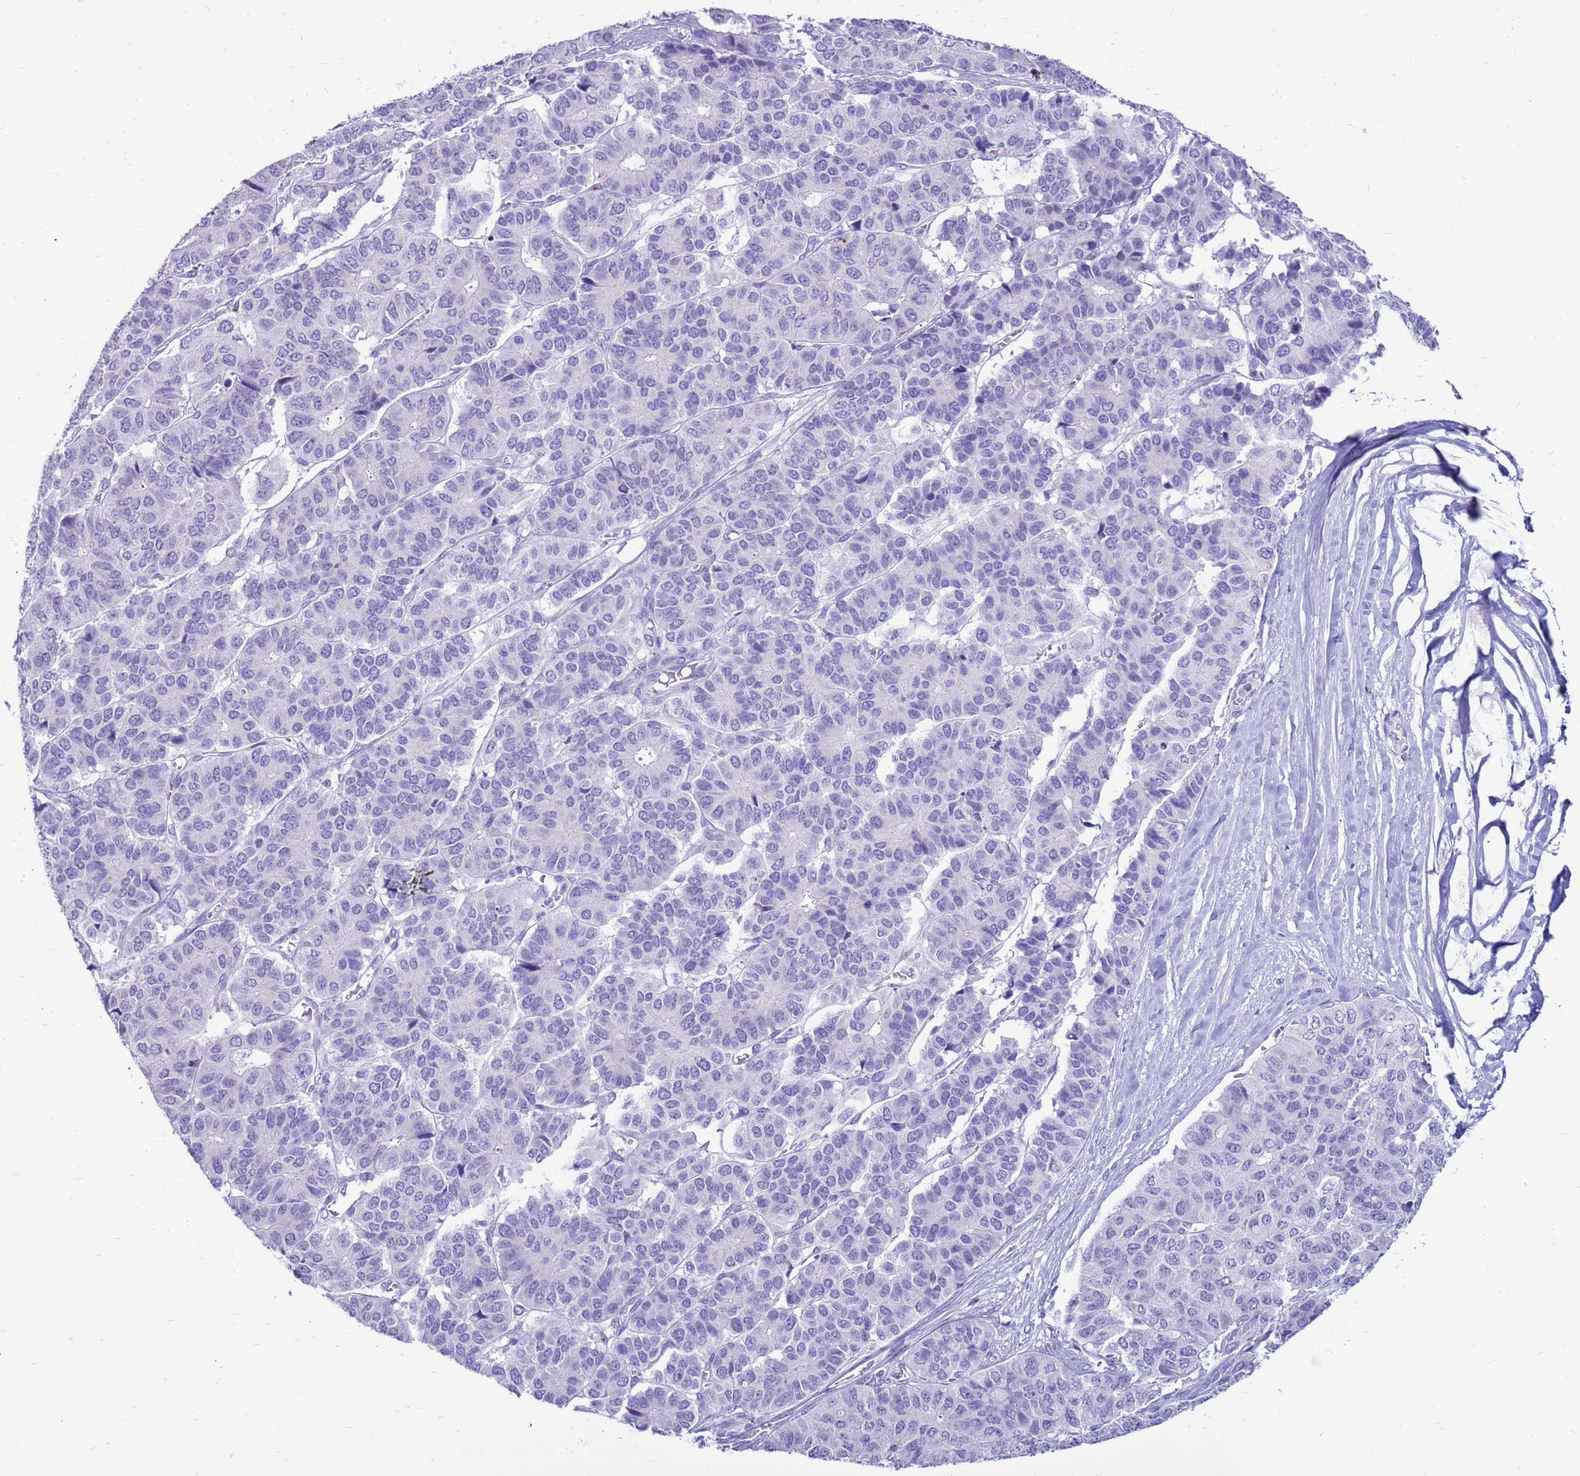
{"staining": {"intensity": "negative", "quantity": "none", "location": "none"}, "tissue": "pancreatic cancer", "cell_type": "Tumor cells", "image_type": "cancer", "snomed": [{"axis": "morphology", "description": "Adenocarcinoma, NOS"}, {"axis": "topography", "description": "Pancreas"}], "caption": "Adenocarcinoma (pancreatic) stained for a protein using IHC displays no expression tumor cells.", "gene": "PDE10A", "patient": {"sex": "male", "age": 50}}